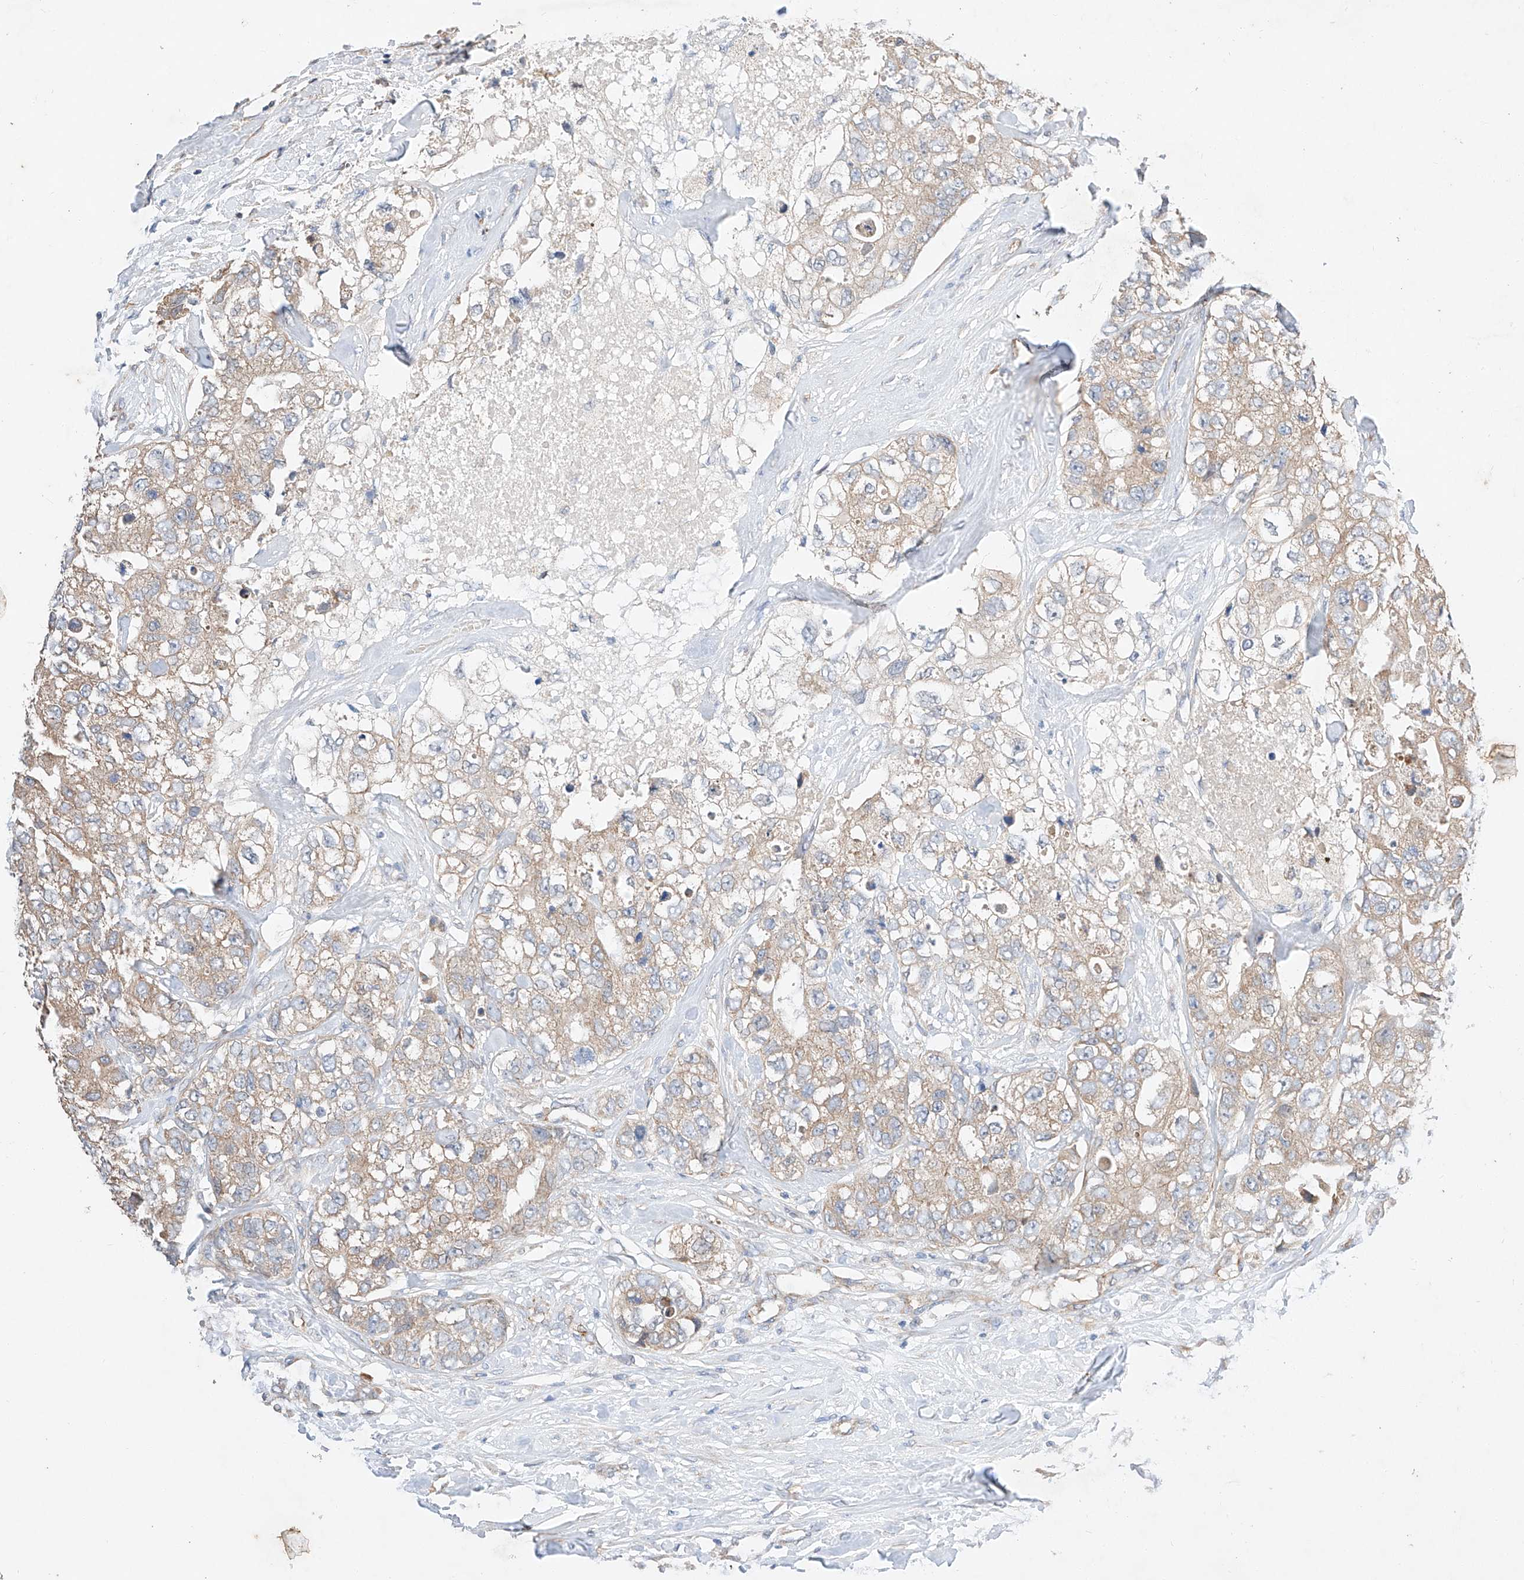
{"staining": {"intensity": "weak", "quantity": ">75%", "location": "cytoplasmic/membranous"}, "tissue": "breast cancer", "cell_type": "Tumor cells", "image_type": "cancer", "snomed": [{"axis": "morphology", "description": "Duct carcinoma"}, {"axis": "topography", "description": "Breast"}], "caption": "Immunohistochemistry of intraductal carcinoma (breast) shows low levels of weak cytoplasmic/membranous expression in about >75% of tumor cells.", "gene": "C6orf118", "patient": {"sex": "female", "age": 62}}